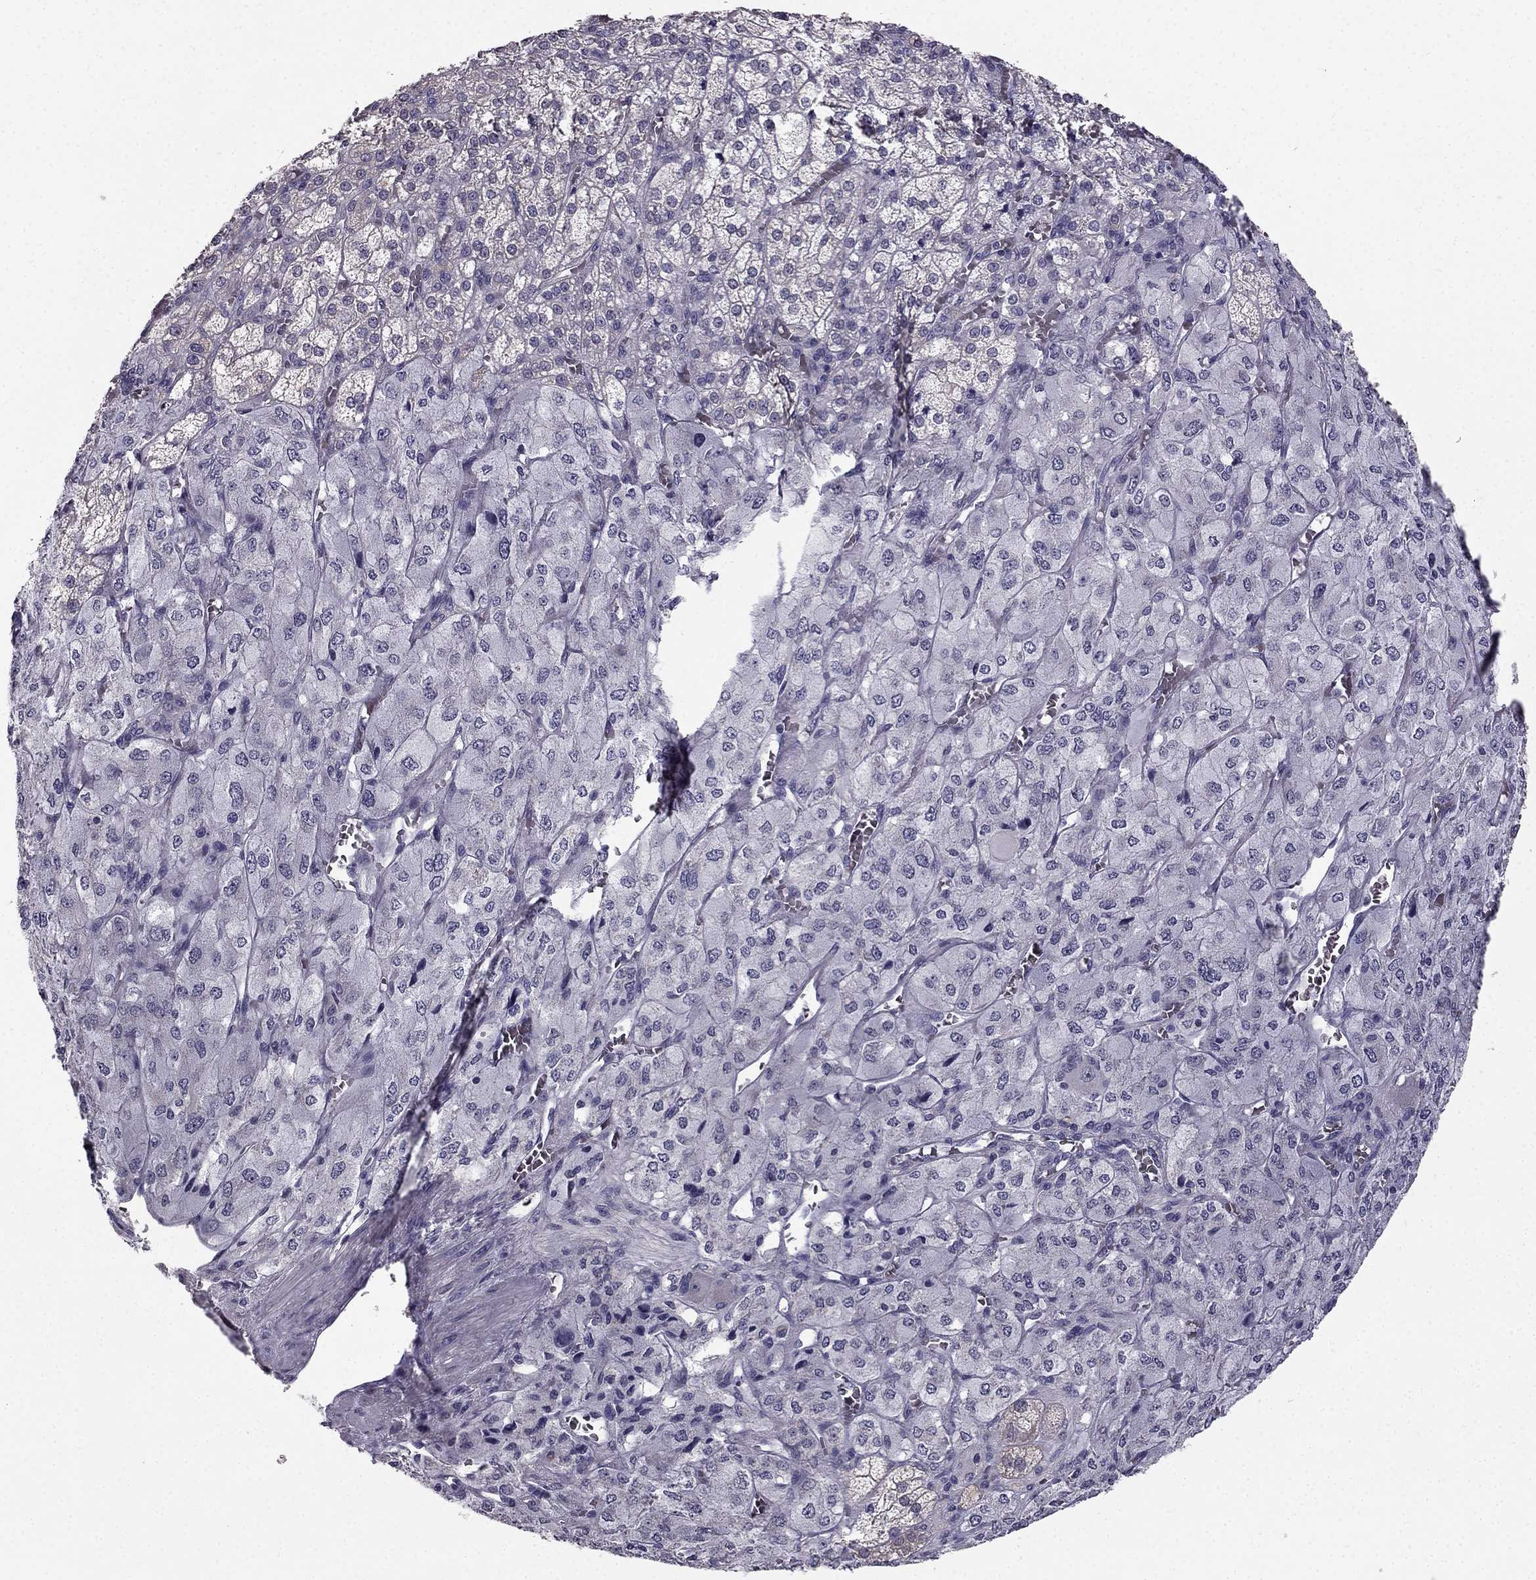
{"staining": {"intensity": "negative", "quantity": "none", "location": "none"}, "tissue": "adrenal gland", "cell_type": "Glandular cells", "image_type": "normal", "snomed": [{"axis": "morphology", "description": "Normal tissue, NOS"}, {"axis": "topography", "description": "Adrenal gland"}], "caption": "Immunohistochemical staining of benign human adrenal gland exhibits no significant expression in glandular cells. The staining was performed using DAB (3,3'-diaminobenzidine) to visualize the protein expression in brown, while the nuclei were stained in blue with hematoxylin (Magnification: 20x).", "gene": "HSFX1", "patient": {"sex": "female", "age": 60}}